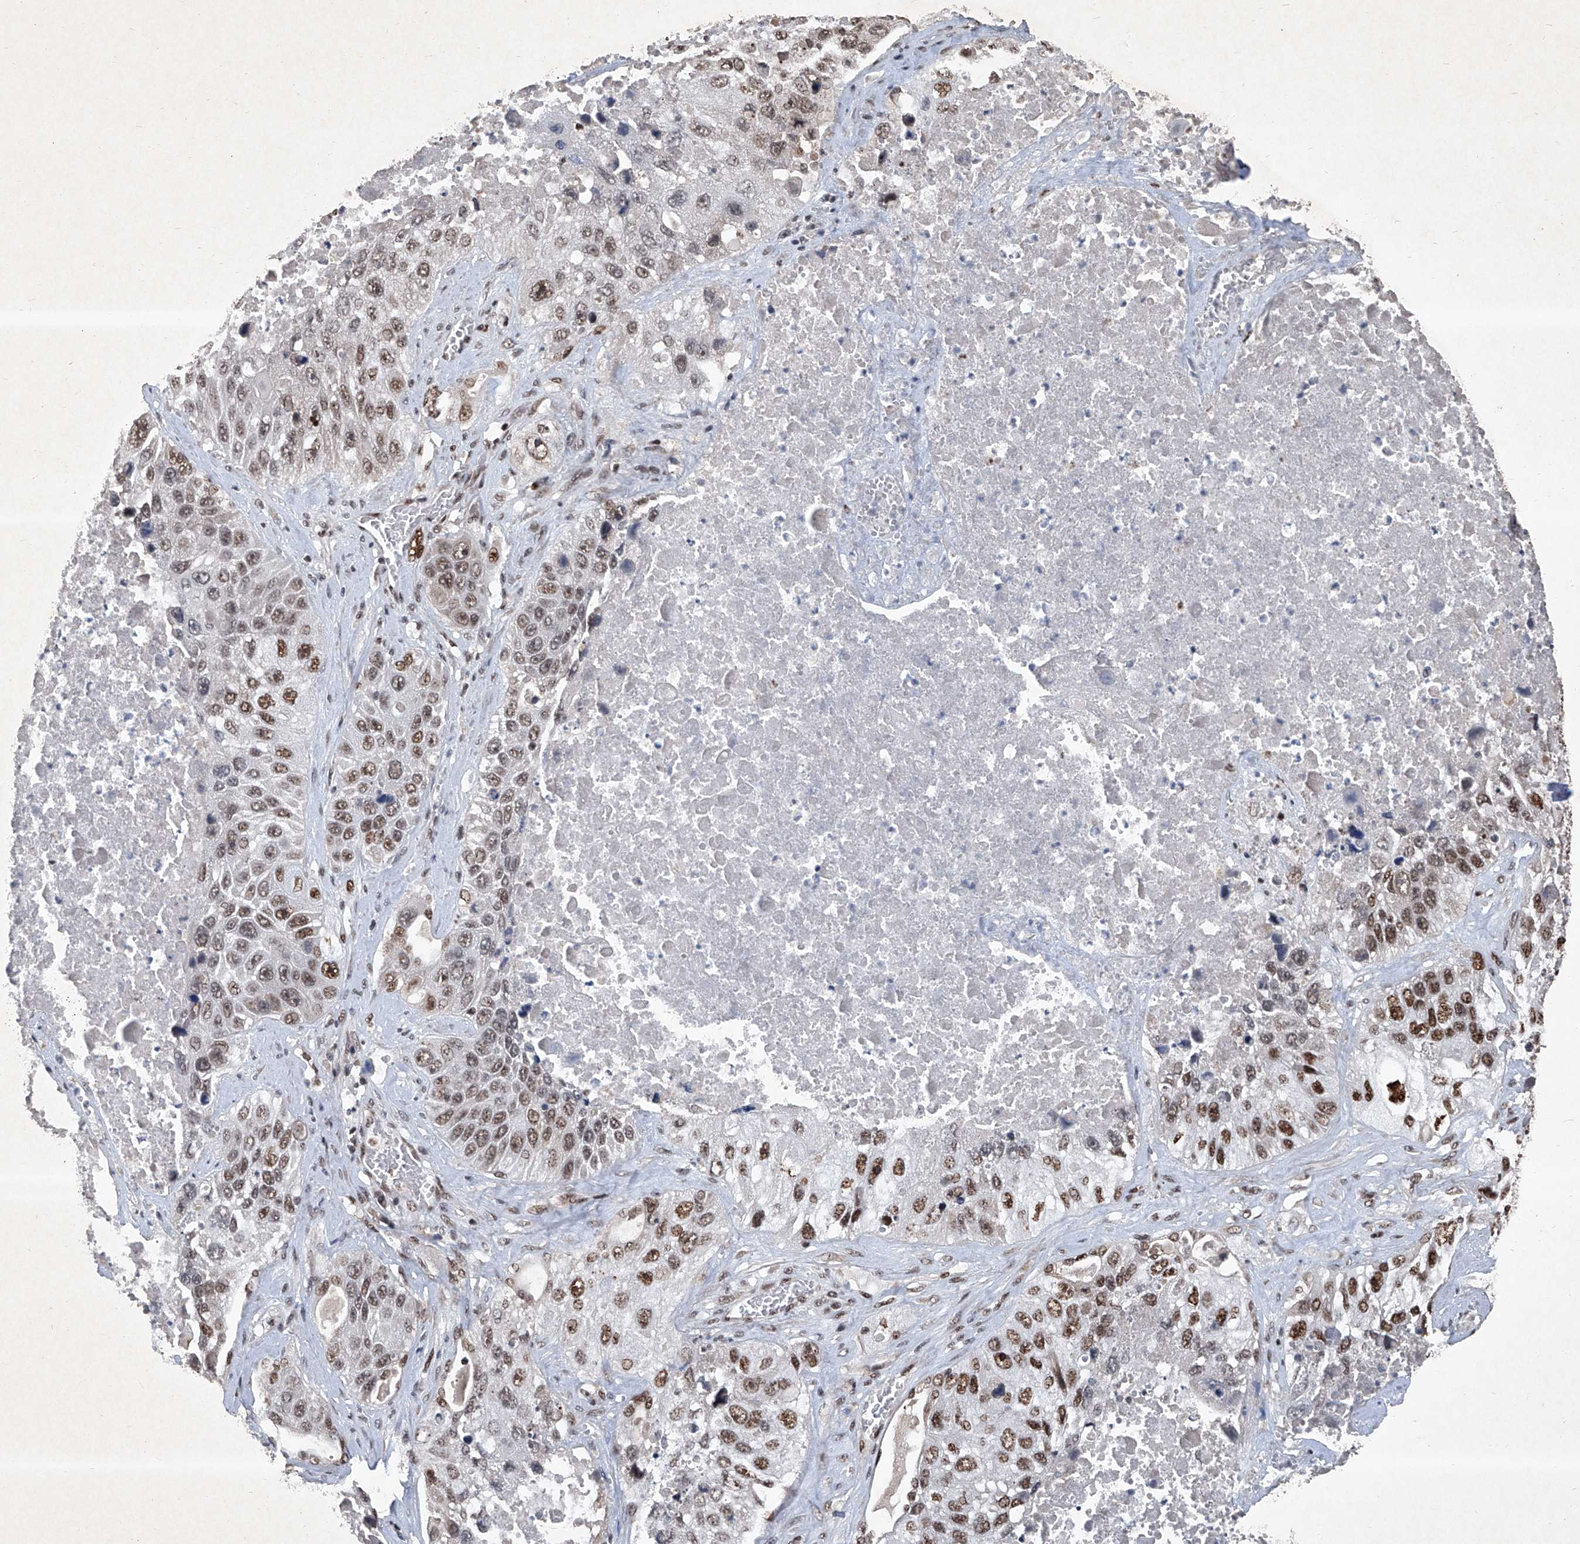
{"staining": {"intensity": "moderate", "quantity": ">75%", "location": "nuclear"}, "tissue": "lung cancer", "cell_type": "Tumor cells", "image_type": "cancer", "snomed": [{"axis": "morphology", "description": "Squamous cell carcinoma, NOS"}, {"axis": "topography", "description": "Lung"}], "caption": "Squamous cell carcinoma (lung) tissue shows moderate nuclear staining in approximately >75% of tumor cells, visualized by immunohistochemistry. (IHC, brightfield microscopy, high magnification).", "gene": "DDX39B", "patient": {"sex": "male", "age": 61}}